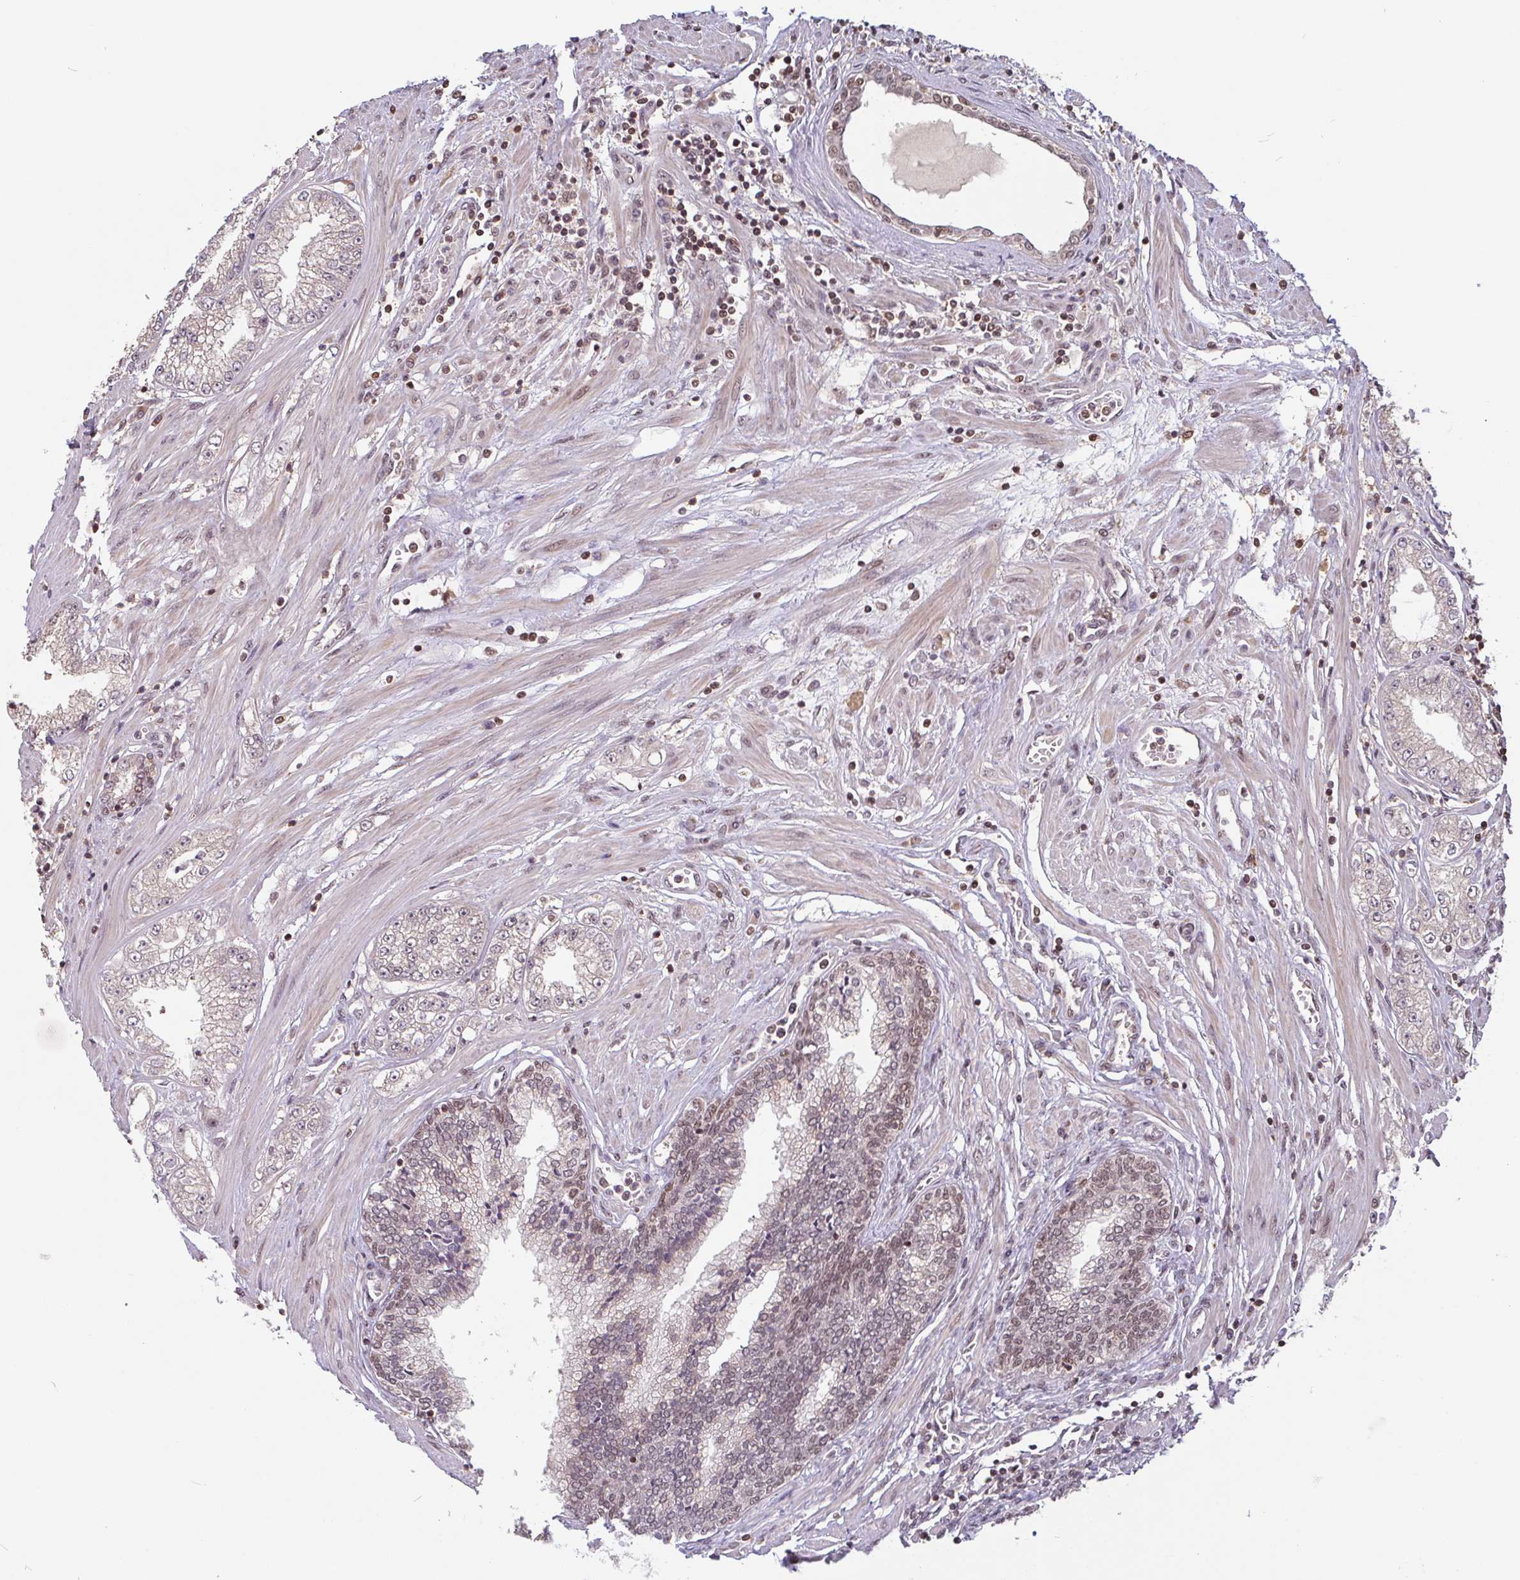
{"staining": {"intensity": "weak", "quantity": "<25%", "location": "nuclear"}, "tissue": "prostate cancer", "cell_type": "Tumor cells", "image_type": "cancer", "snomed": [{"axis": "morphology", "description": "Adenocarcinoma, High grade"}, {"axis": "topography", "description": "Prostate"}], "caption": "The photomicrograph displays no significant positivity in tumor cells of prostate cancer. The staining is performed using DAB (3,3'-diaminobenzidine) brown chromogen with nuclei counter-stained in using hematoxylin.", "gene": "DR1", "patient": {"sex": "male", "age": 69}}